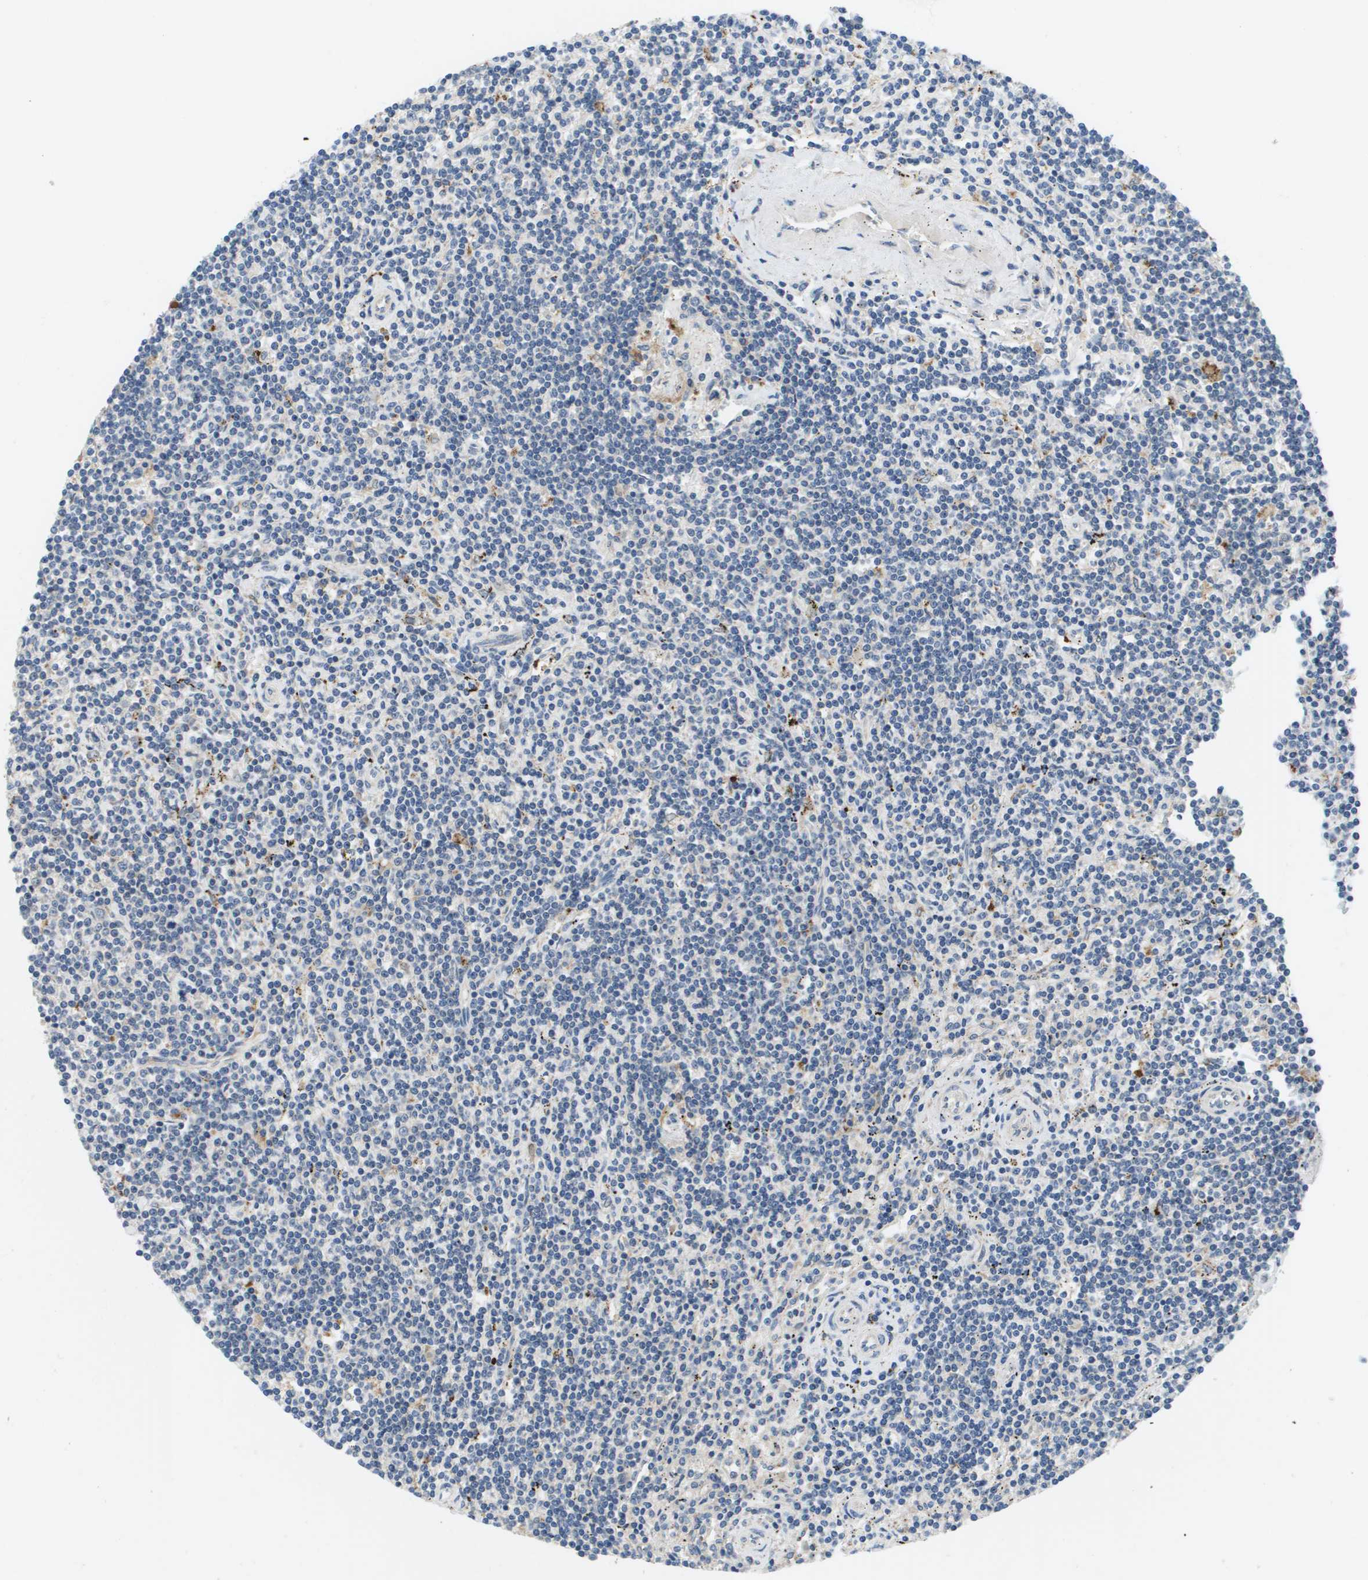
{"staining": {"intensity": "negative", "quantity": "none", "location": "none"}, "tissue": "lymphoma", "cell_type": "Tumor cells", "image_type": "cancer", "snomed": [{"axis": "morphology", "description": "Malignant lymphoma, non-Hodgkin's type, Low grade"}, {"axis": "topography", "description": "Spleen"}], "caption": "IHC image of neoplastic tissue: malignant lymphoma, non-Hodgkin's type (low-grade) stained with DAB displays no significant protein staining in tumor cells.", "gene": "SLC25A20", "patient": {"sex": "male", "age": 76}}